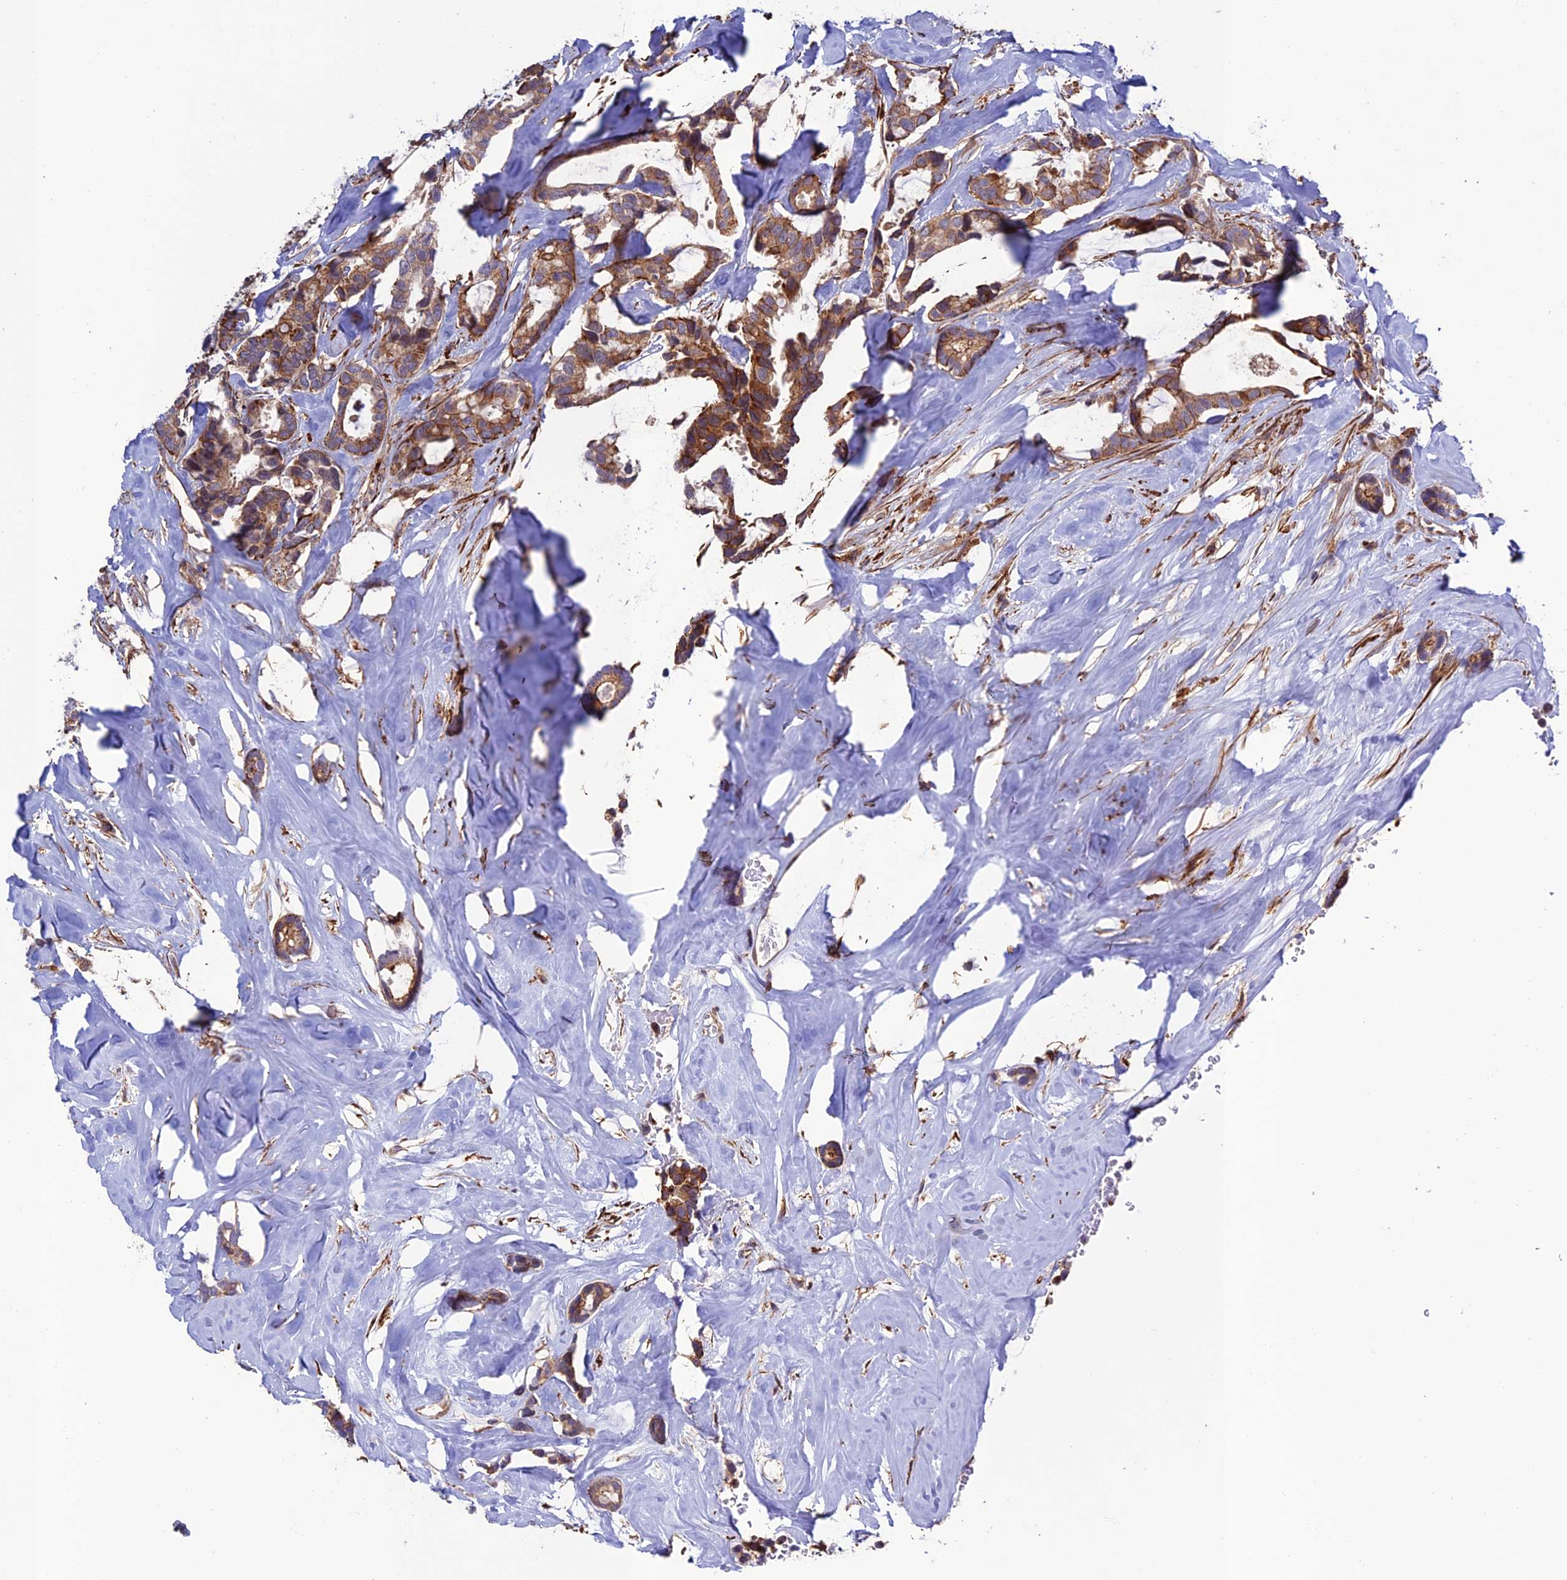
{"staining": {"intensity": "moderate", "quantity": ">75%", "location": "cytoplasmic/membranous"}, "tissue": "breast cancer", "cell_type": "Tumor cells", "image_type": "cancer", "snomed": [{"axis": "morphology", "description": "Duct carcinoma"}, {"axis": "topography", "description": "Breast"}], "caption": "Immunohistochemical staining of breast invasive ductal carcinoma displays medium levels of moderate cytoplasmic/membranous positivity in about >75% of tumor cells.", "gene": "TNIP3", "patient": {"sex": "female", "age": 87}}